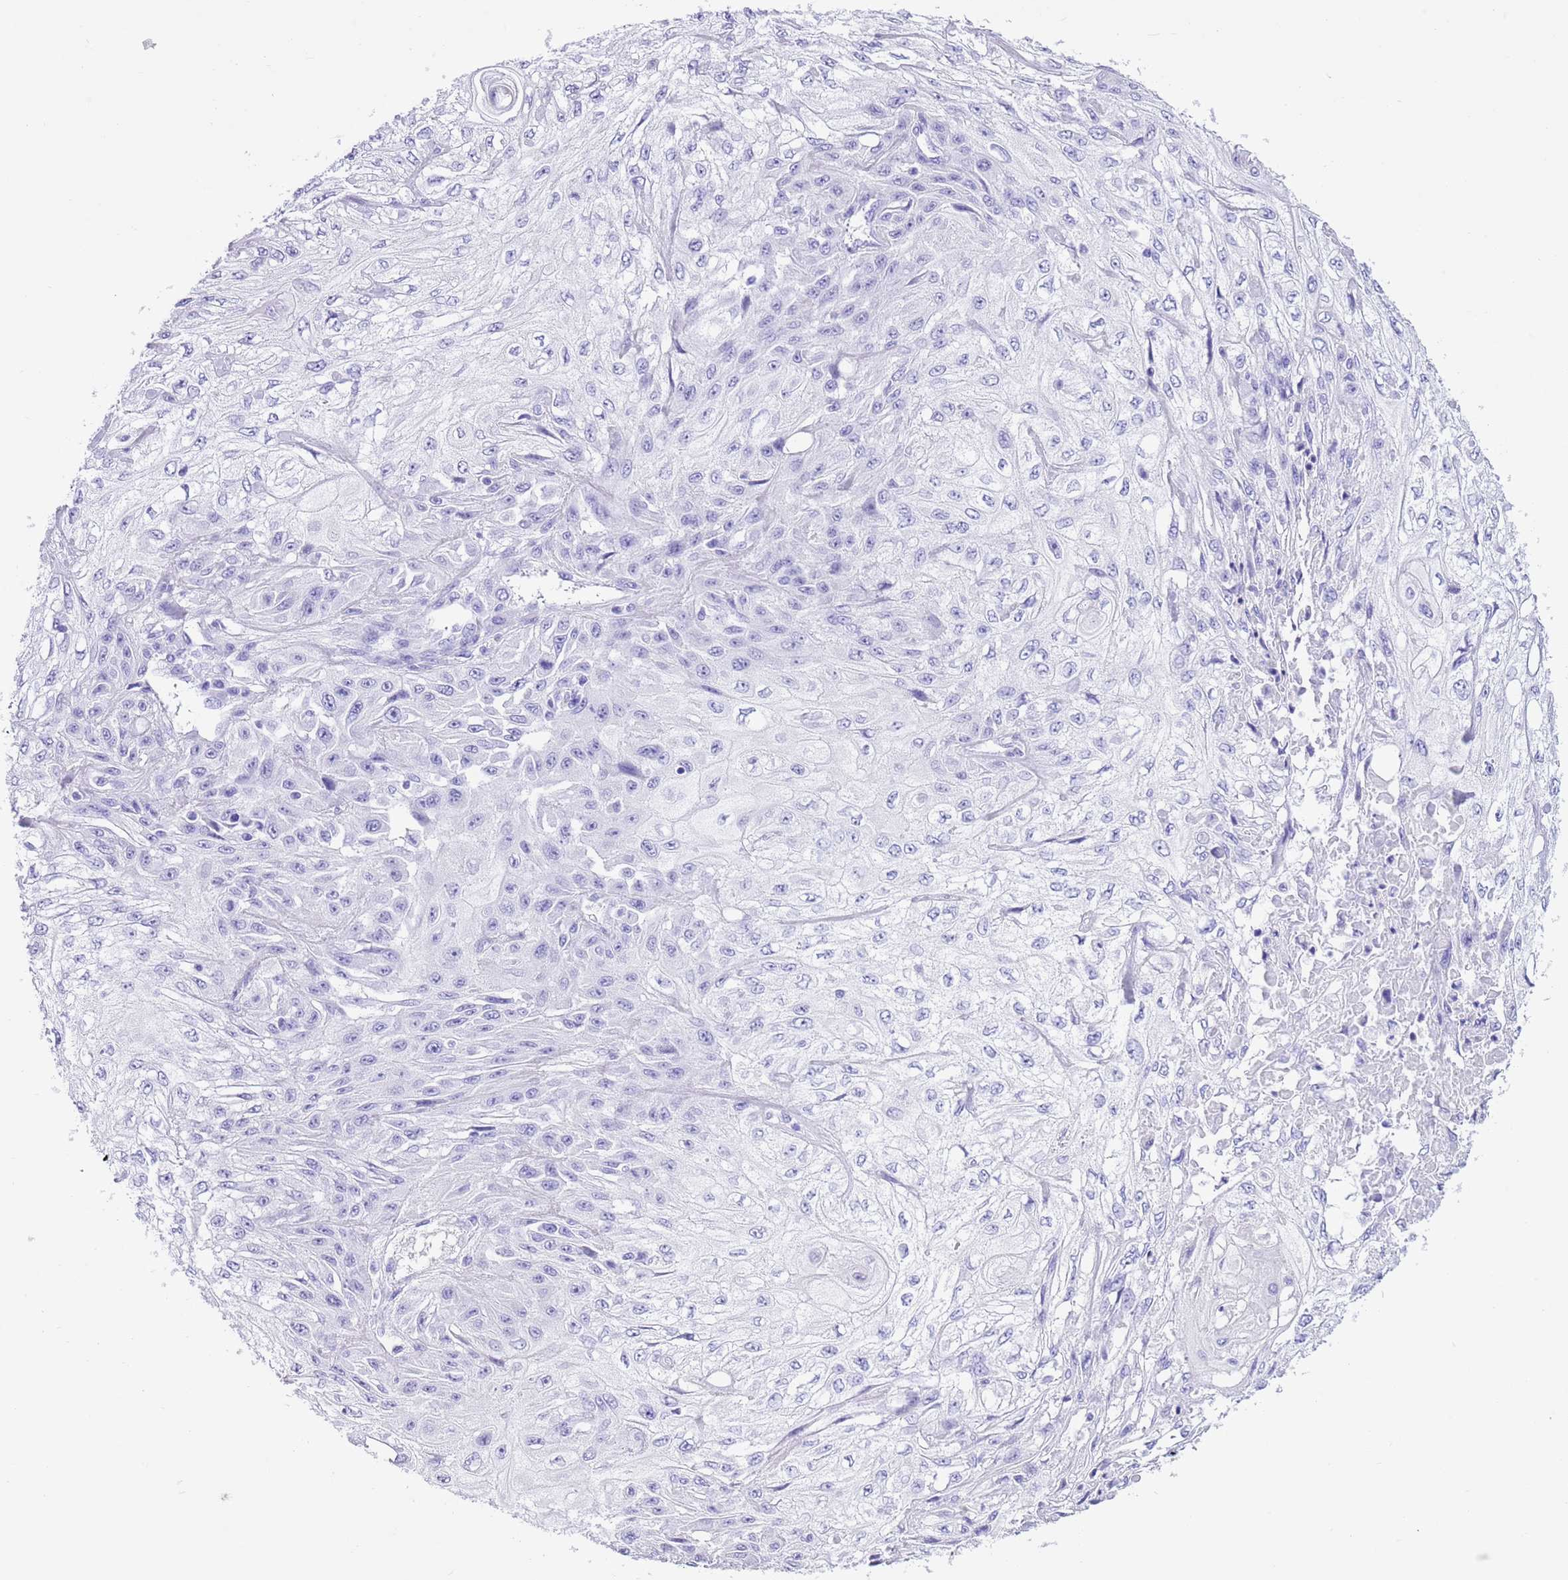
{"staining": {"intensity": "negative", "quantity": "none", "location": "none"}, "tissue": "skin cancer", "cell_type": "Tumor cells", "image_type": "cancer", "snomed": [{"axis": "morphology", "description": "Squamous cell carcinoma, NOS"}, {"axis": "morphology", "description": "Squamous cell carcinoma, metastatic, NOS"}, {"axis": "topography", "description": "Skin"}, {"axis": "topography", "description": "Lymph node"}], "caption": "Tumor cells show no significant protein positivity in skin cancer (metastatic squamous cell carcinoma).", "gene": "TMEM185B", "patient": {"sex": "male", "age": 75}}